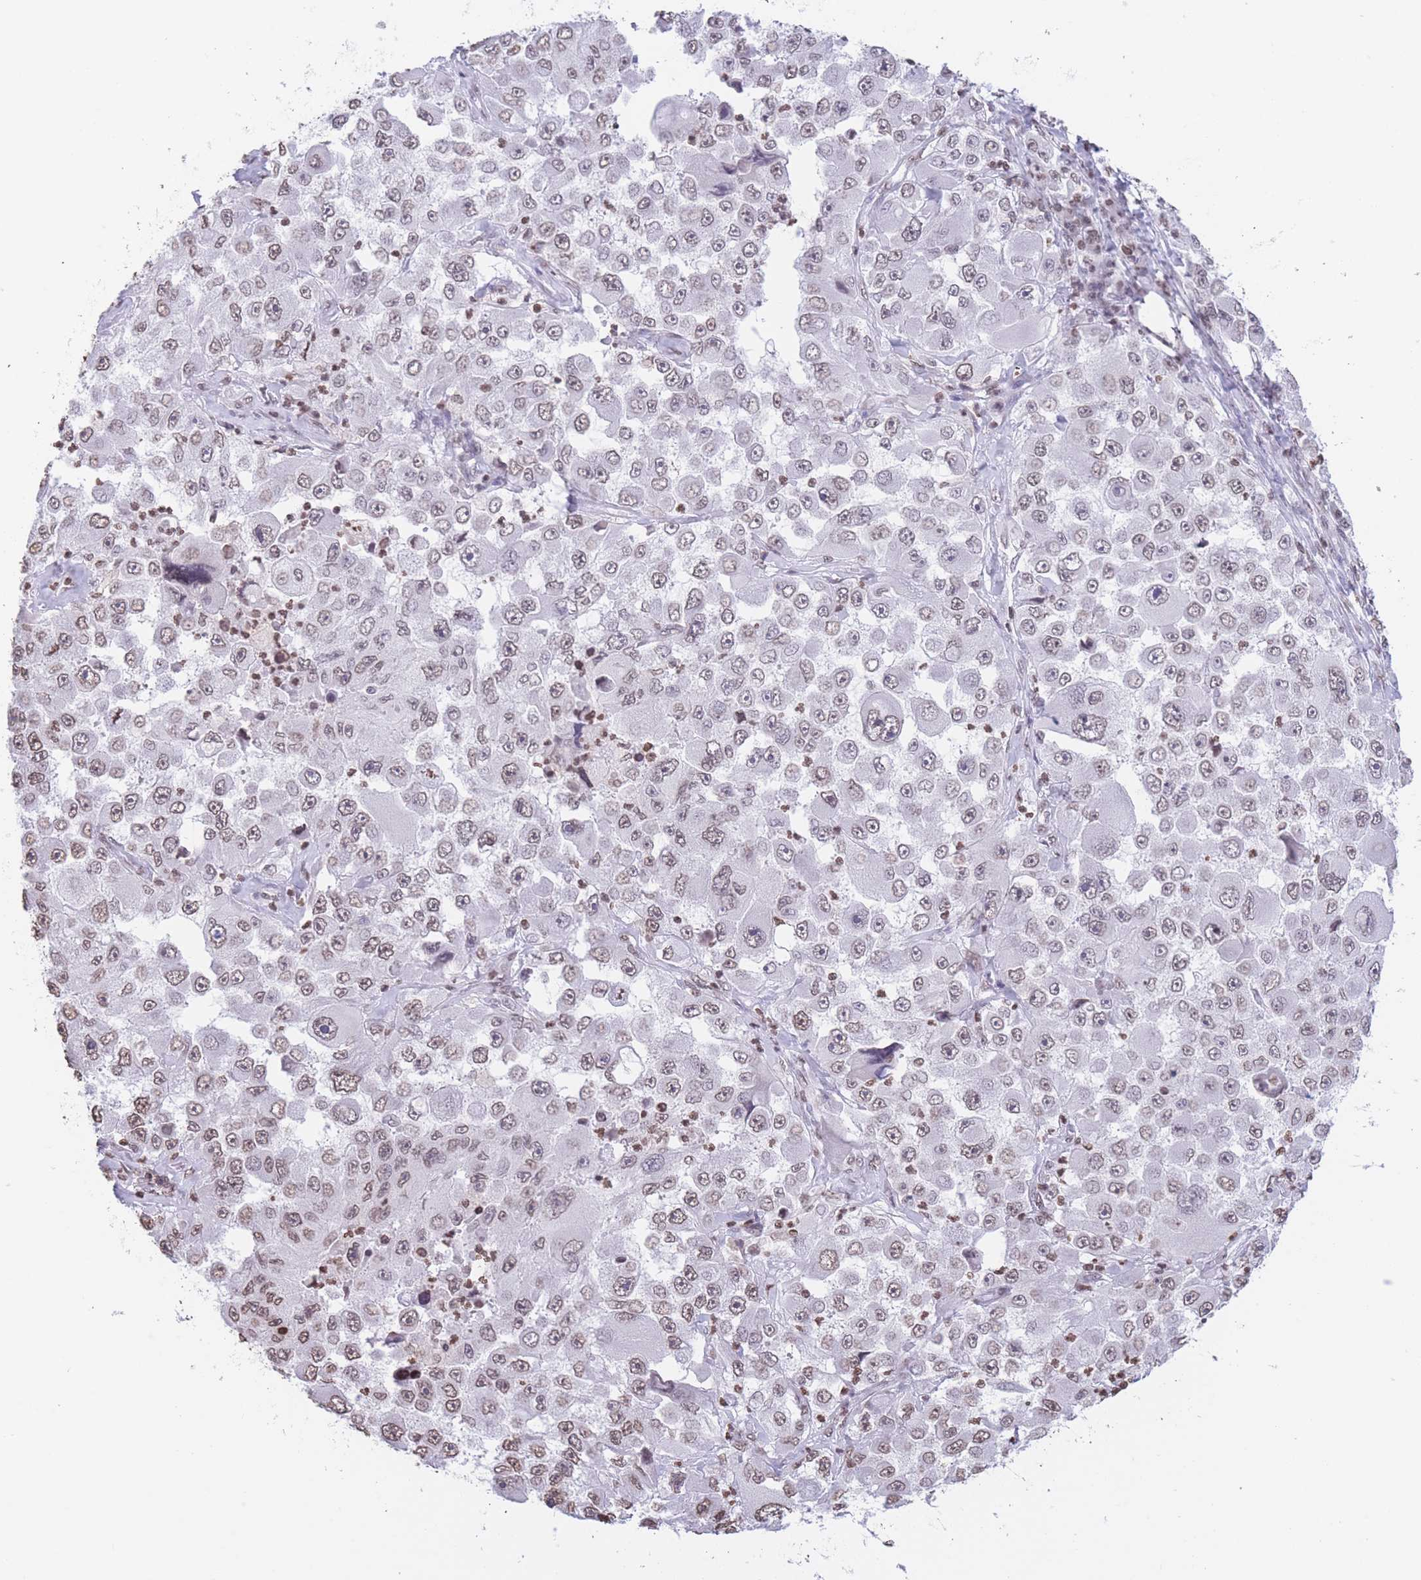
{"staining": {"intensity": "moderate", "quantity": ">75%", "location": "nuclear"}, "tissue": "melanoma", "cell_type": "Tumor cells", "image_type": "cancer", "snomed": [{"axis": "morphology", "description": "Malignant melanoma, Metastatic site"}, {"axis": "topography", "description": "Lymph node"}], "caption": "DAB (3,3'-diaminobenzidine) immunohistochemical staining of melanoma demonstrates moderate nuclear protein staining in about >75% of tumor cells.", "gene": "H2BC11", "patient": {"sex": "male", "age": 62}}